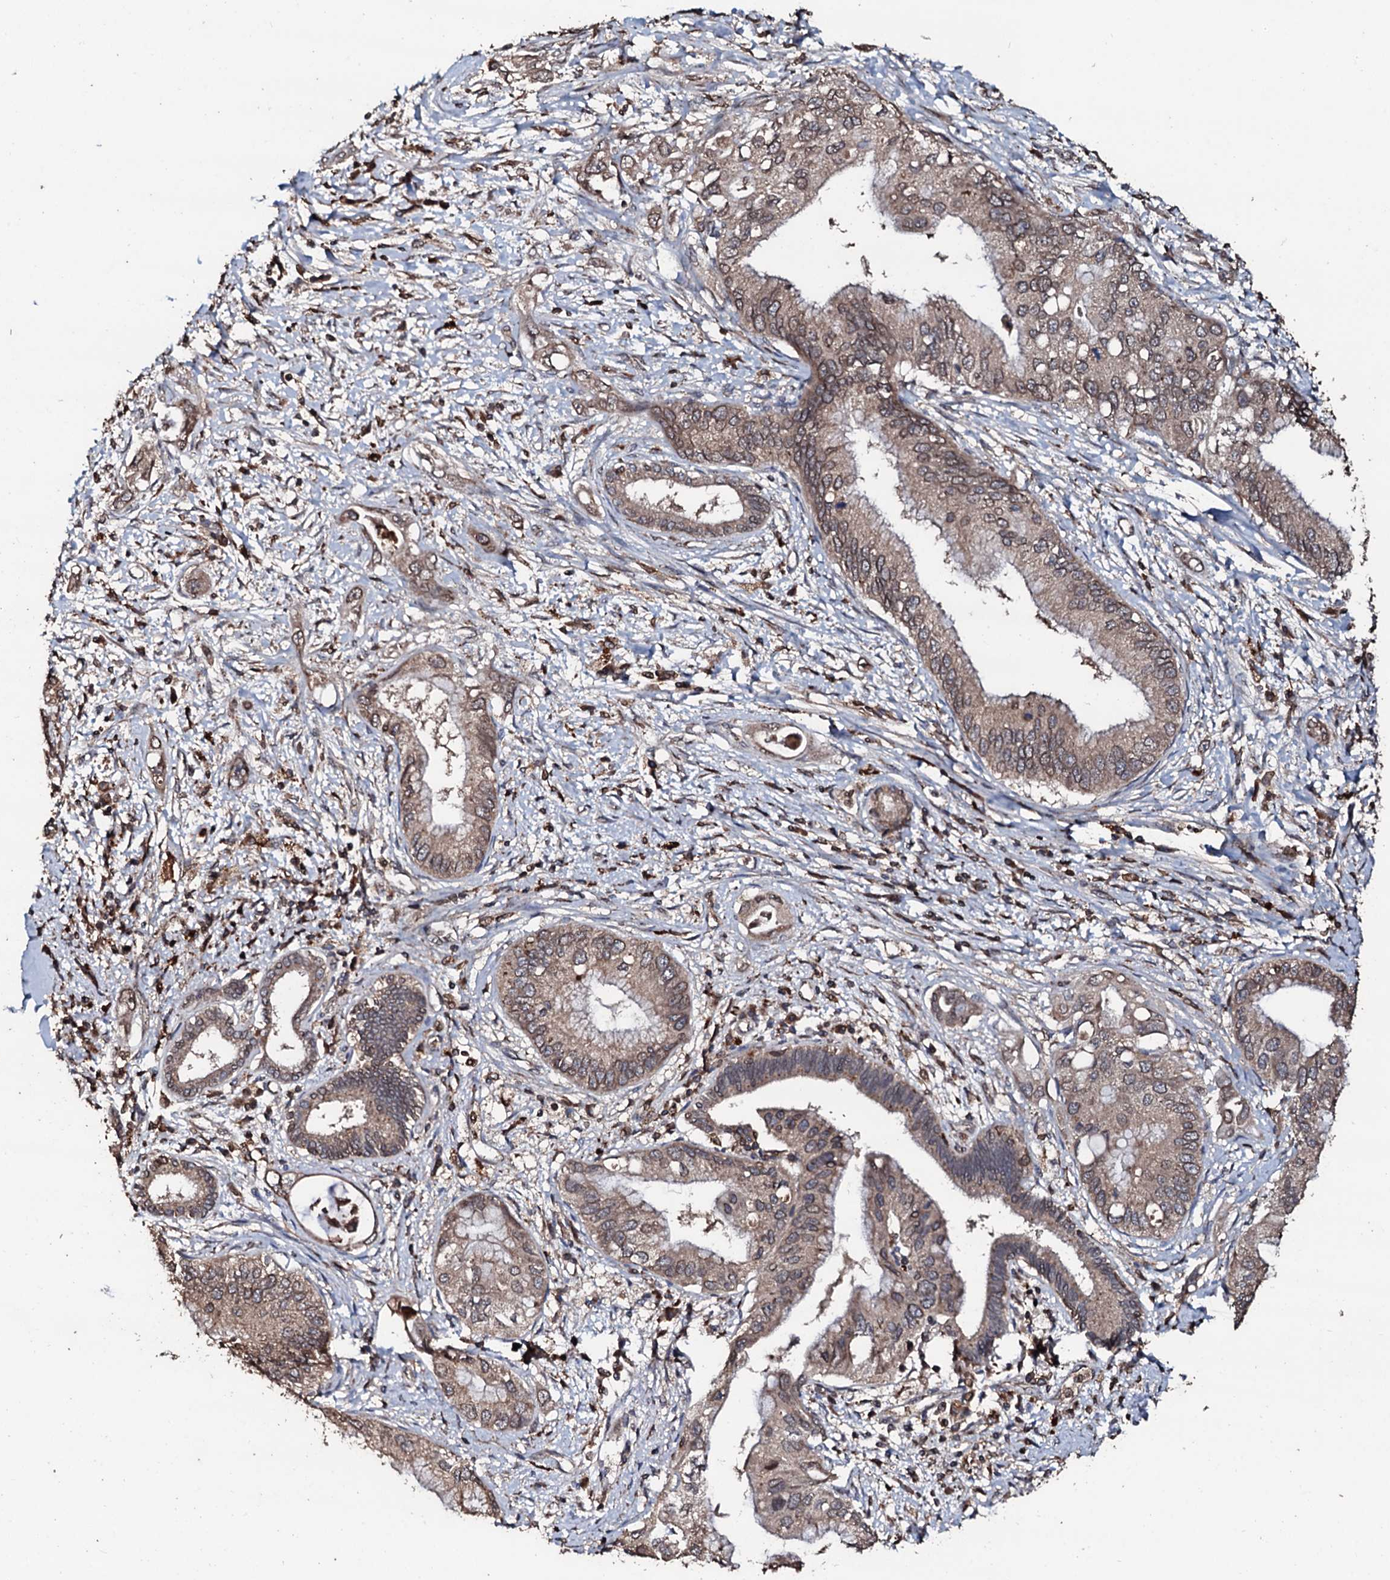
{"staining": {"intensity": "moderate", "quantity": ">75%", "location": "cytoplasmic/membranous"}, "tissue": "pancreatic cancer", "cell_type": "Tumor cells", "image_type": "cancer", "snomed": [{"axis": "morphology", "description": "Inflammation, NOS"}, {"axis": "morphology", "description": "Adenocarcinoma, NOS"}, {"axis": "topography", "description": "Pancreas"}], "caption": "The immunohistochemical stain labels moderate cytoplasmic/membranous staining in tumor cells of pancreatic adenocarcinoma tissue.", "gene": "SDHAF2", "patient": {"sex": "female", "age": 56}}